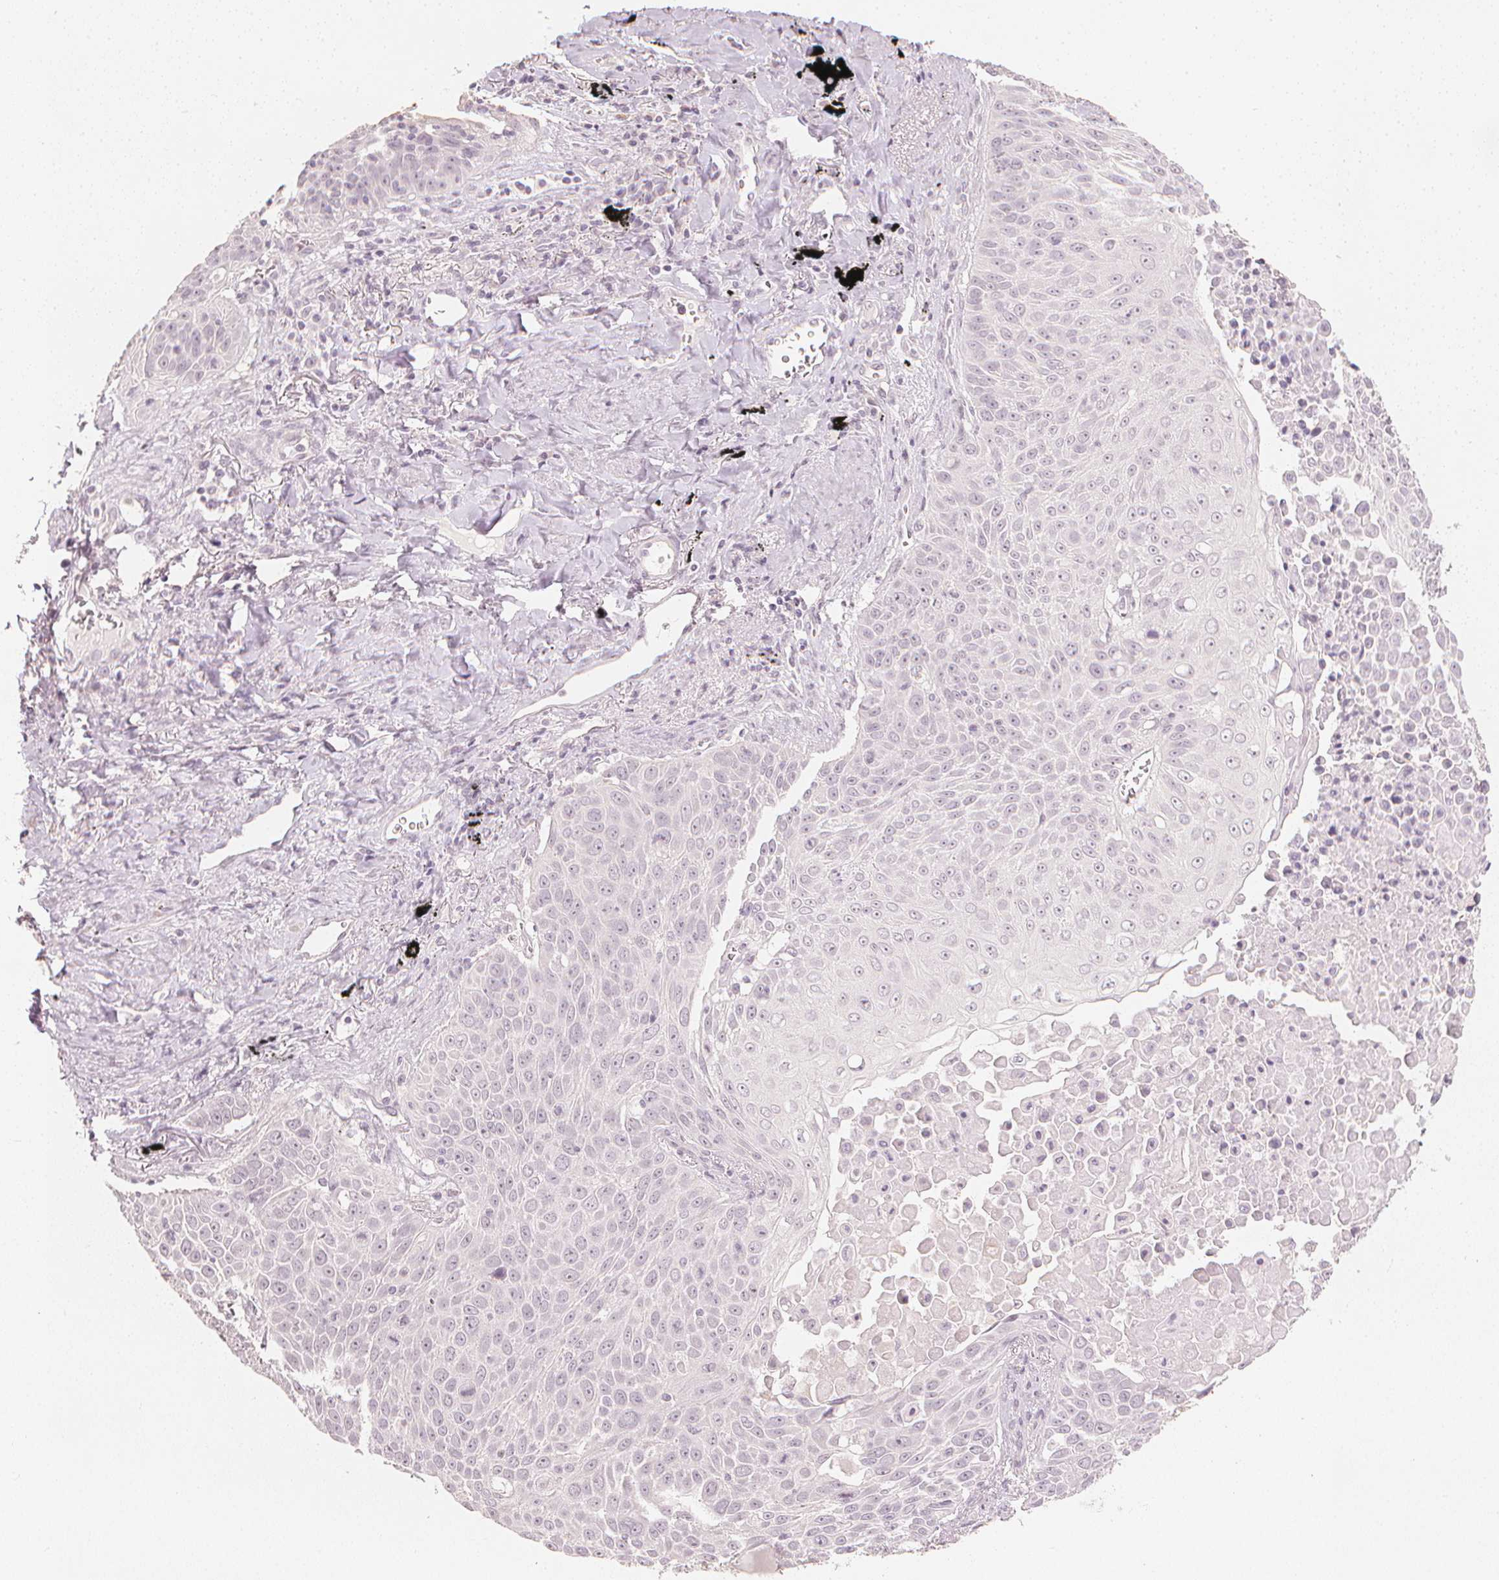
{"staining": {"intensity": "negative", "quantity": "none", "location": "none"}, "tissue": "lung cancer", "cell_type": "Tumor cells", "image_type": "cancer", "snomed": [{"axis": "morphology", "description": "Squamous cell carcinoma, NOS"}, {"axis": "morphology", "description": "Squamous cell carcinoma, metastatic, NOS"}, {"axis": "topography", "description": "Lymph node"}, {"axis": "topography", "description": "Lung"}], "caption": "This is a photomicrograph of IHC staining of squamous cell carcinoma (lung), which shows no expression in tumor cells. (DAB (3,3'-diaminobenzidine) IHC visualized using brightfield microscopy, high magnification).", "gene": "CALB1", "patient": {"sex": "female", "age": 62}}